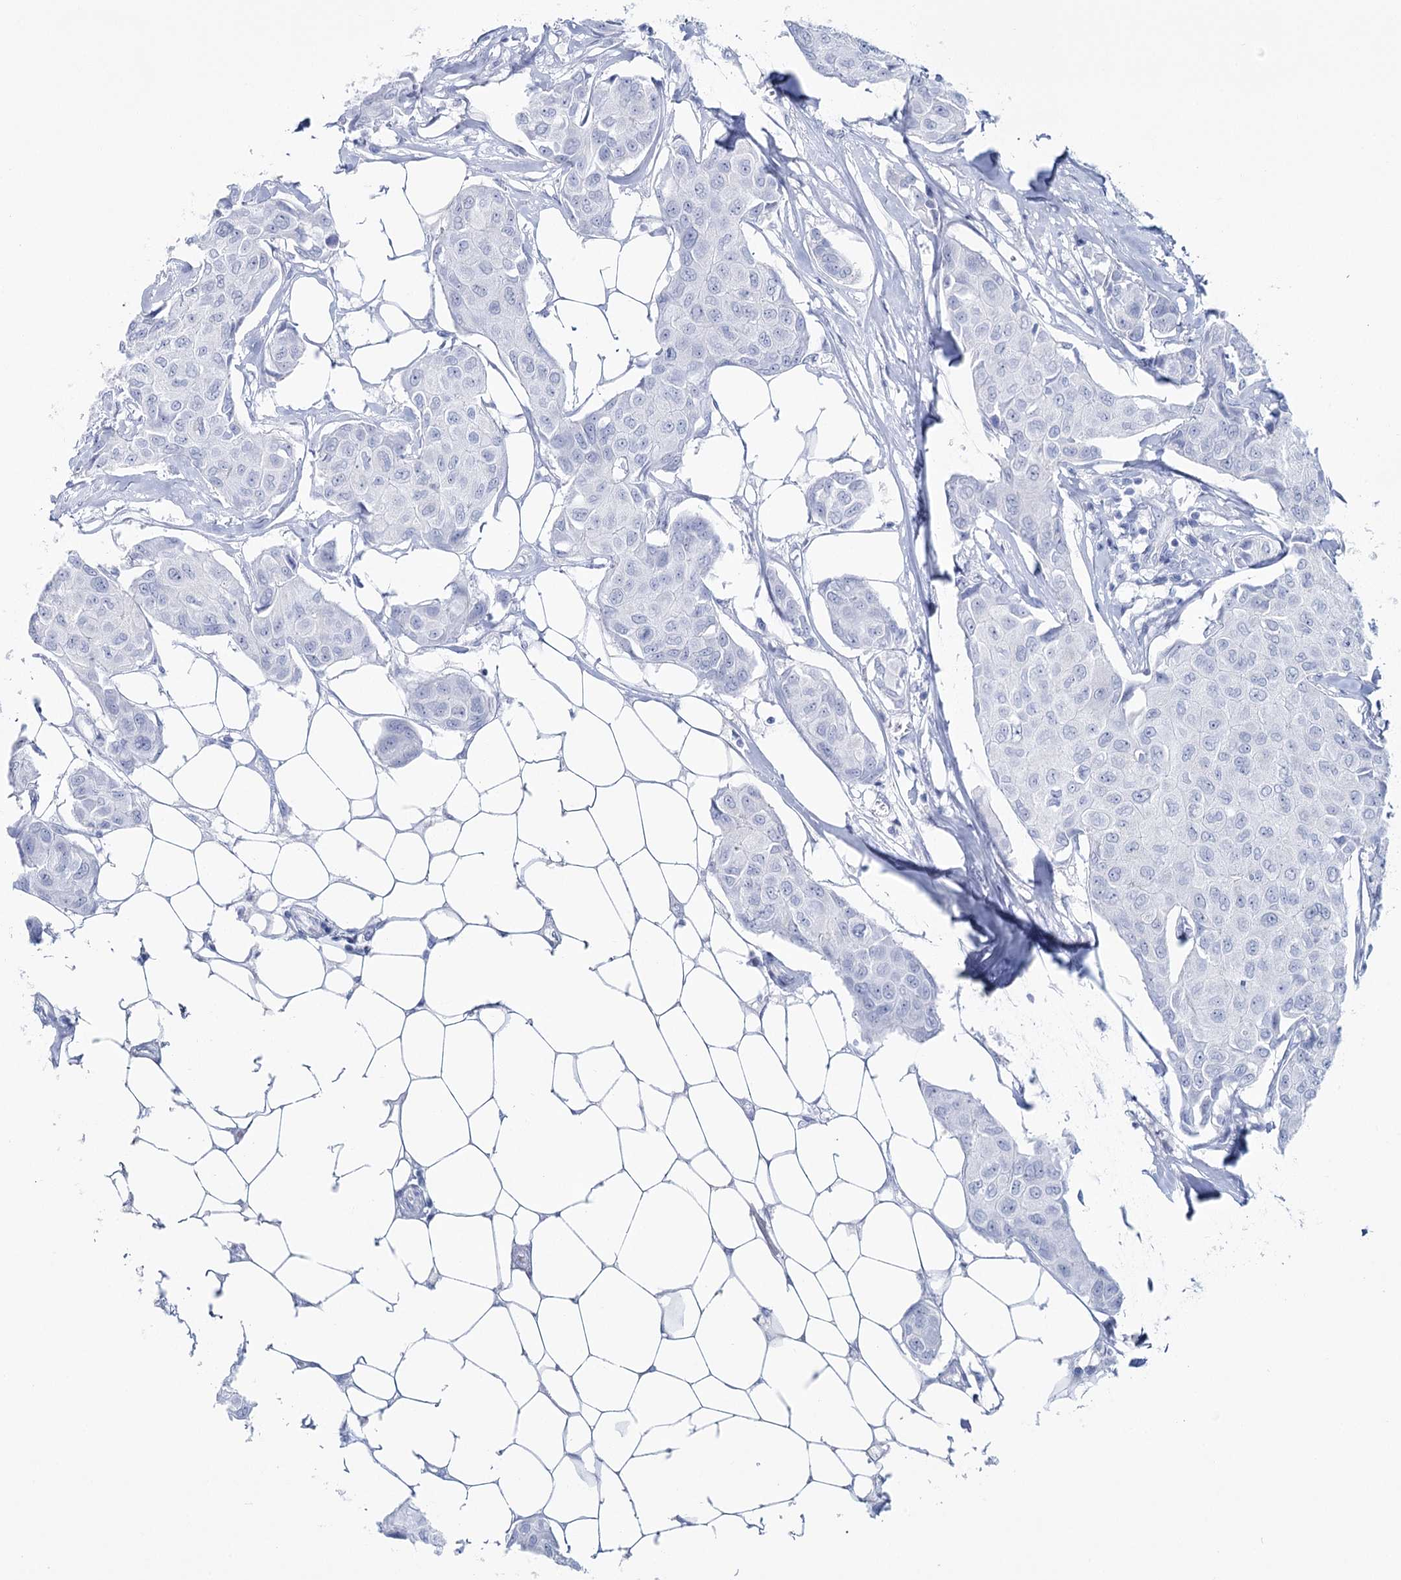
{"staining": {"intensity": "negative", "quantity": "none", "location": "none"}, "tissue": "breast cancer", "cell_type": "Tumor cells", "image_type": "cancer", "snomed": [{"axis": "morphology", "description": "Duct carcinoma"}, {"axis": "topography", "description": "Breast"}], "caption": "Protein analysis of breast cancer (intraductal carcinoma) reveals no significant positivity in tumor cells.", "gene": "CCDC88A", "patient": {"sex": "female", "age": 80}}